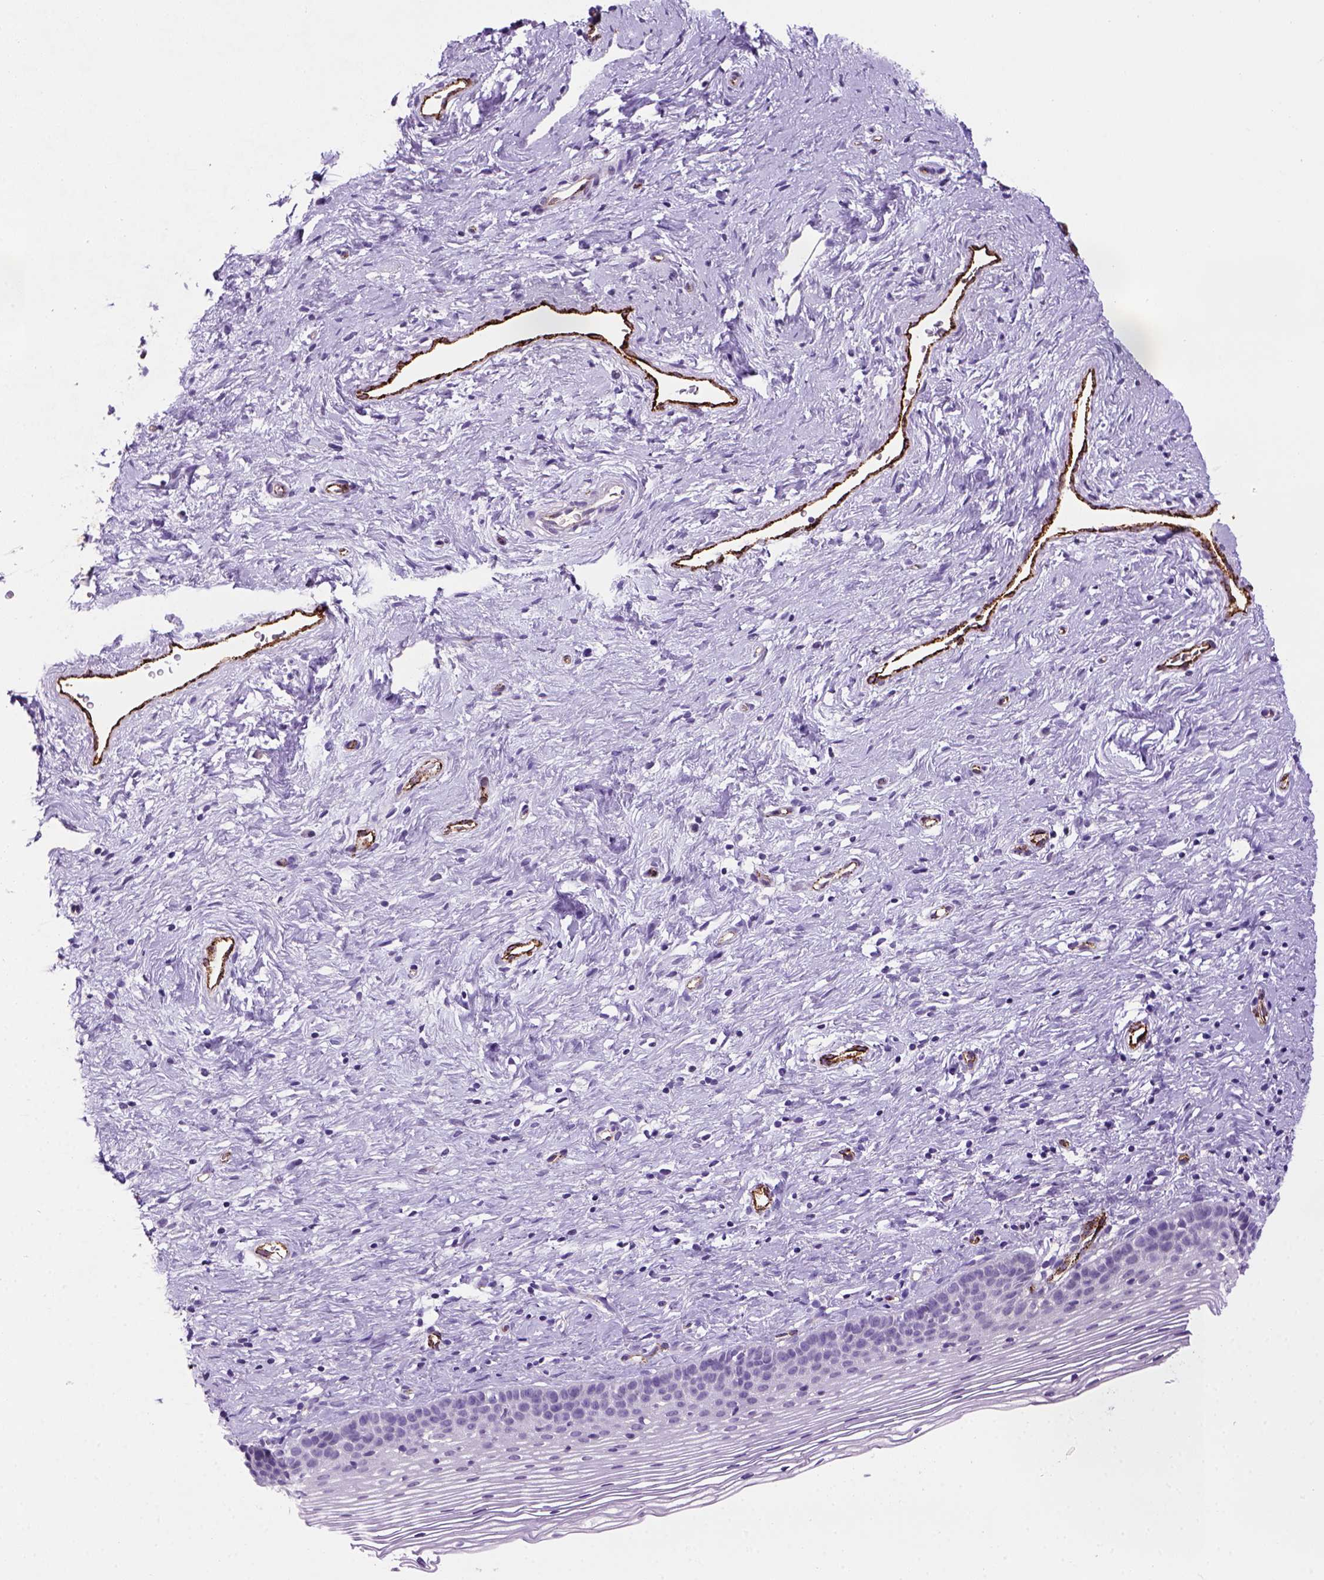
{"staining": {"intensity": "negative", "quantity": "none", "location": "none"}, "tissue": "cervix", "cell_type": "Glandular cells", "image_type": "normal", "snomed": [{"axis": "morphology", "description": "Normal tissue, NOS"}, {"axis": "topography", "description": "Cervix"}], "caption": "Immunohistochemistry histopathology image of benign human cervix stained for a protein (brown), which exhibits no staining in glandular cells.", "gene": "VWF", "patient": {"sex": "female", "age": 39}}